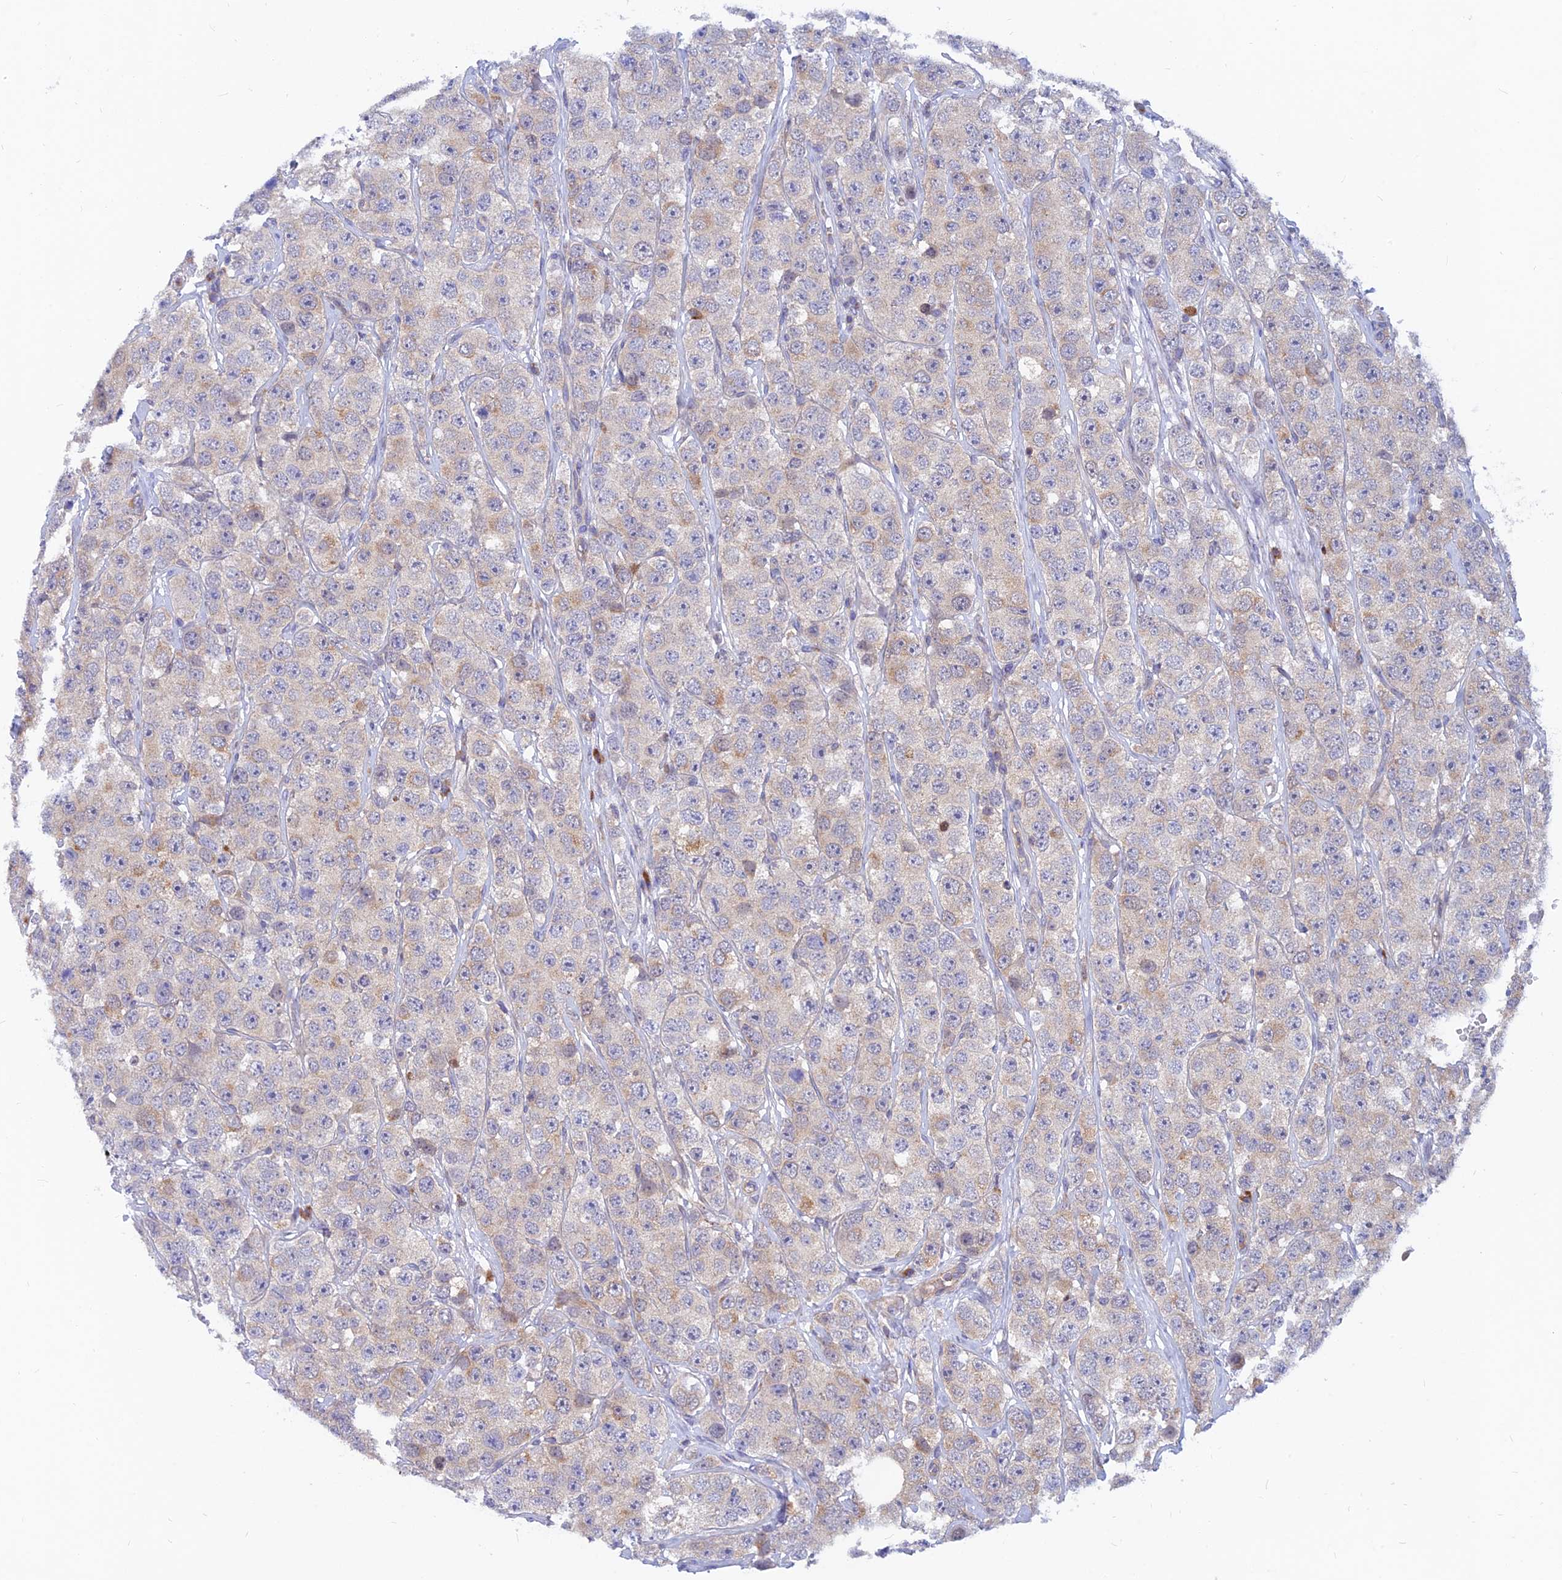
{"staining": {"intensity": "weak", "quantity": "<25%", "location": "cytoplasmic/membranous"}, "tissue": "testis cancer", "cell_type": "Tumor cells", "image_type": "cancer", "snomed": [{"axis": "morphology", "description": "Seminoma, NOS"}, {"axis": "topography", "description": "Testis"}], "caption": "Immunohistochemistry micrograph of human testis cancer (seminoma) stained for a protein (brown), which demonstrates no staining in tumor cells.", "gene": "DNAJC16", "patient": {"sex": "male", "age": 28}}